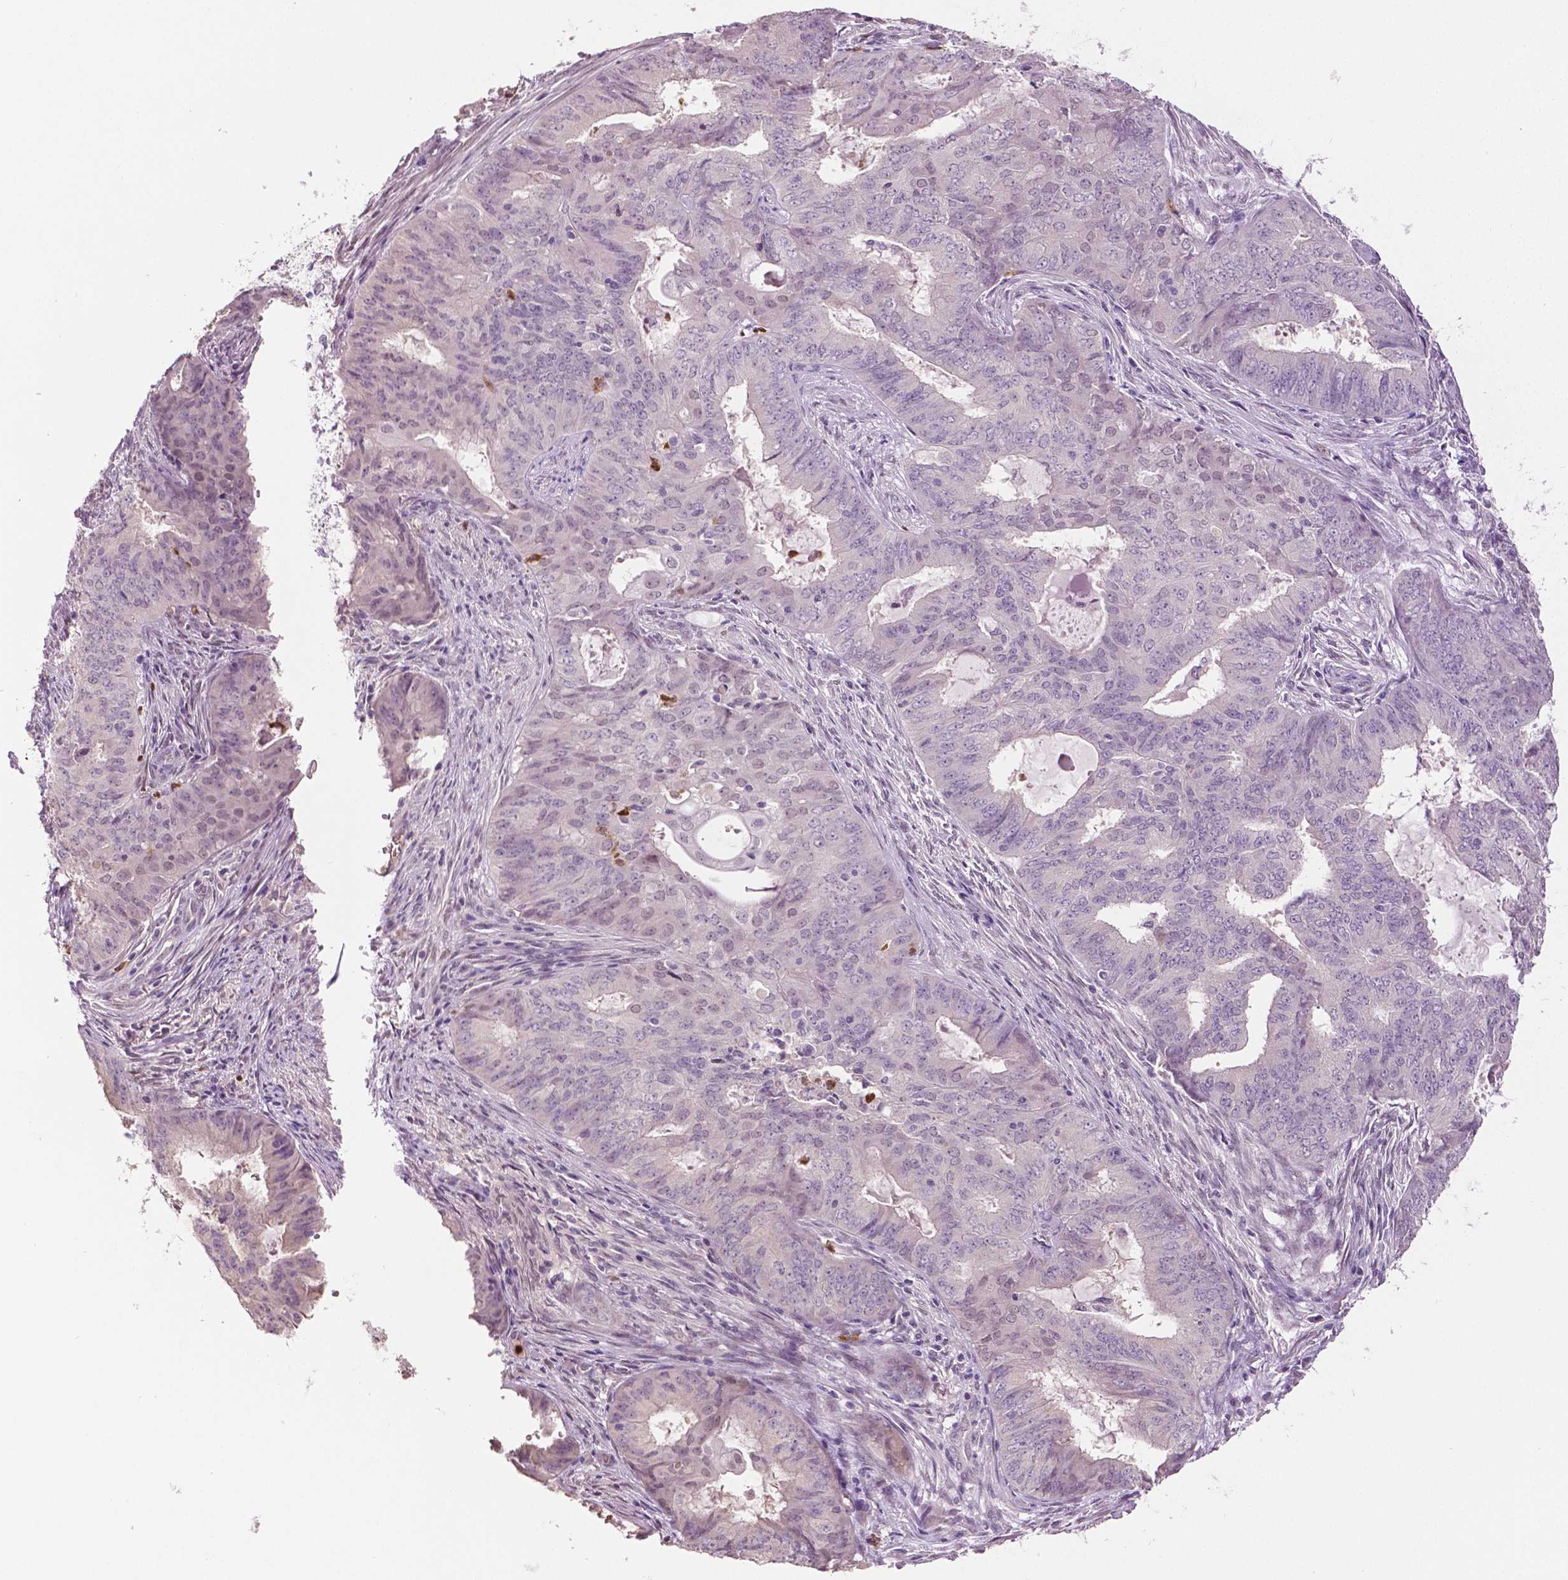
{"staining": {"intensity": "negative", "quantity": "none", "location": "none"}, "tissue": "endometrial cancer", "cell_type": "Tumor cells", "image_type": "cancer", "snomed": [{"axis": "morphology", "description": "Adenocarcinoma, NOS"}, {"axis": "topography", "description": "Endometrium"}], "caption": "Endometrial adenocarcinoma was stained to show a protein in brown. There is no significant expression in tumor cells.", "gene": "PTPN5", "patient": {"sex": "female", "age": 62}}